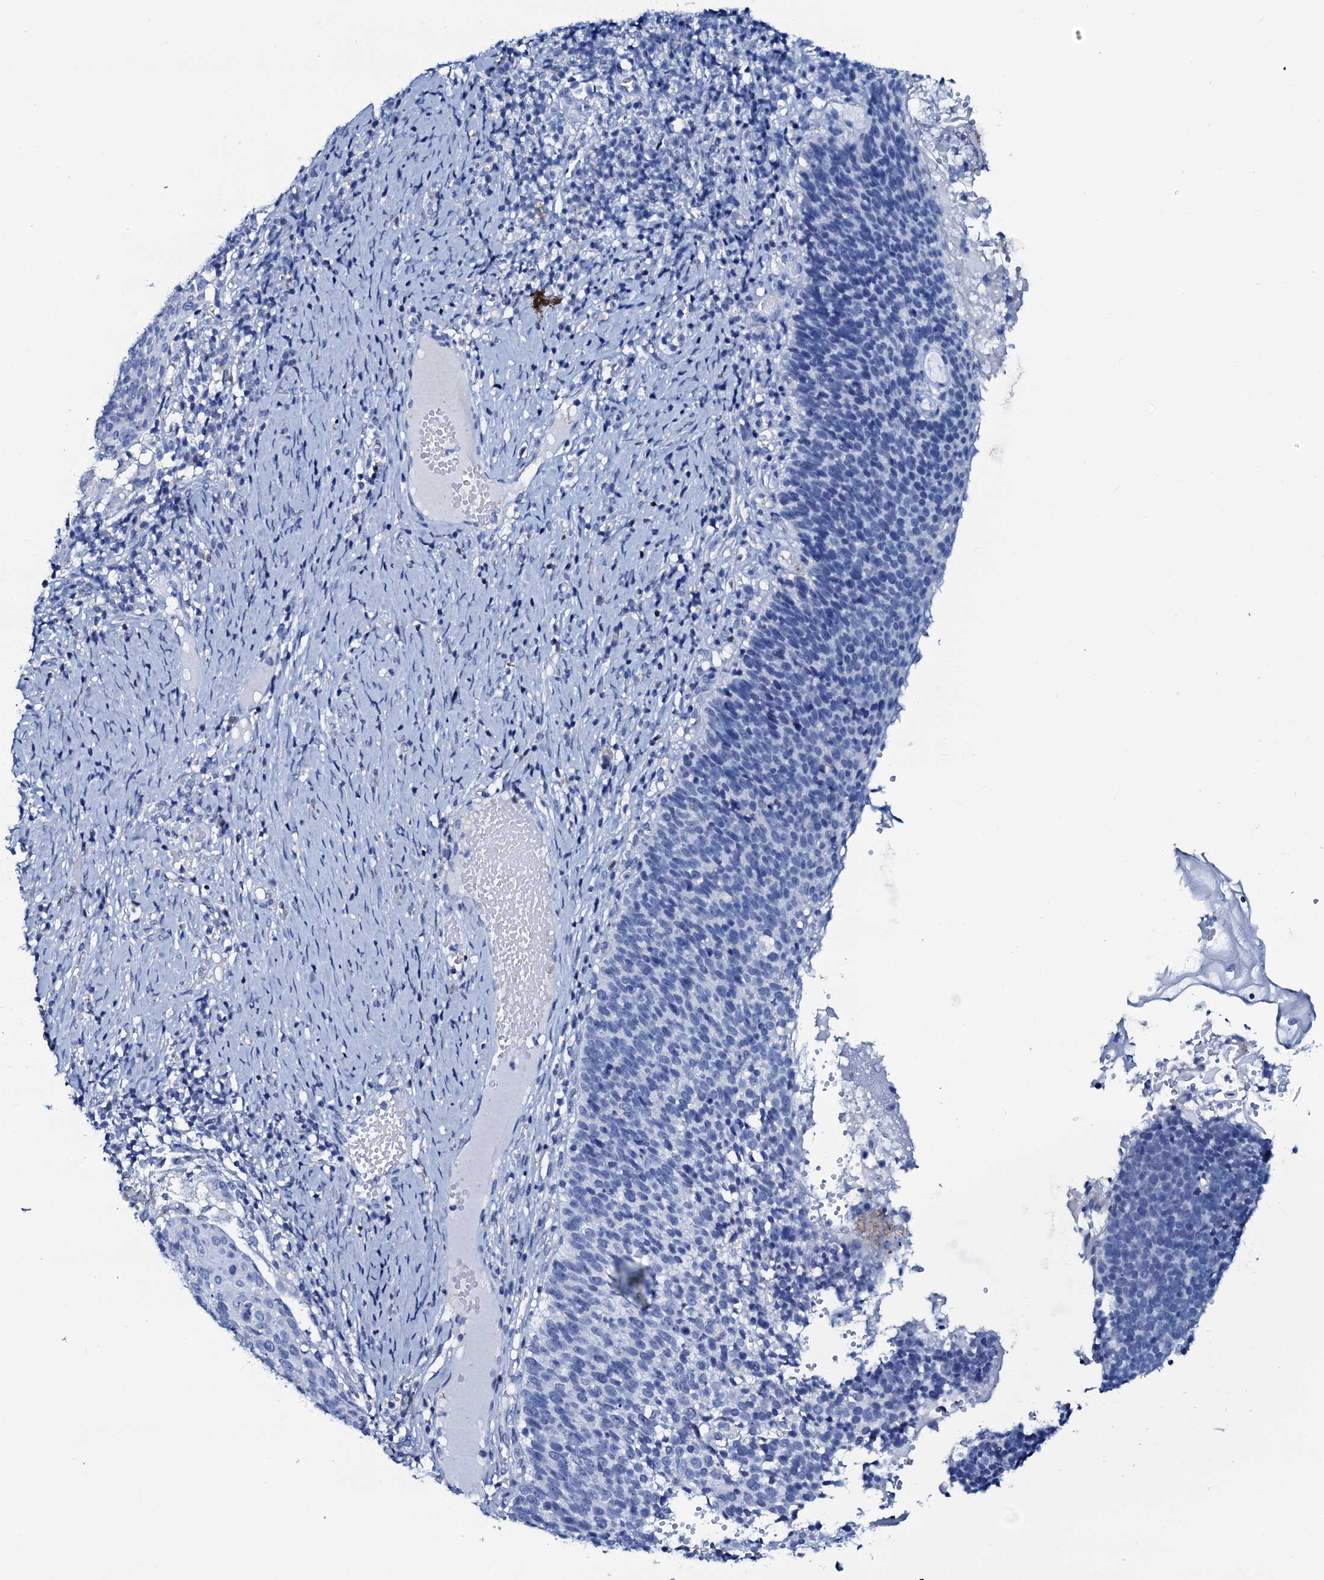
{"staining": {"intensity": "negative", "quantity": "none", "location": "none"}, "tissue": "cervical cancer", "cell_type": "Tumor cells", "image_type": "cancer", "snomed": [{"axis": "morphology", "description": "Normal tissue, NOS"}, {"axis": "morphology", "description": "Squamous cell carcinoma, NOS"}, {"axis": "topography", "description": "Cervix"}], "caption": "Protein analysis of cervical cancer shows no significant positivity in tumor cells.", "gene": "AMER2", "patient": {"sex": "female", "age": 39}}